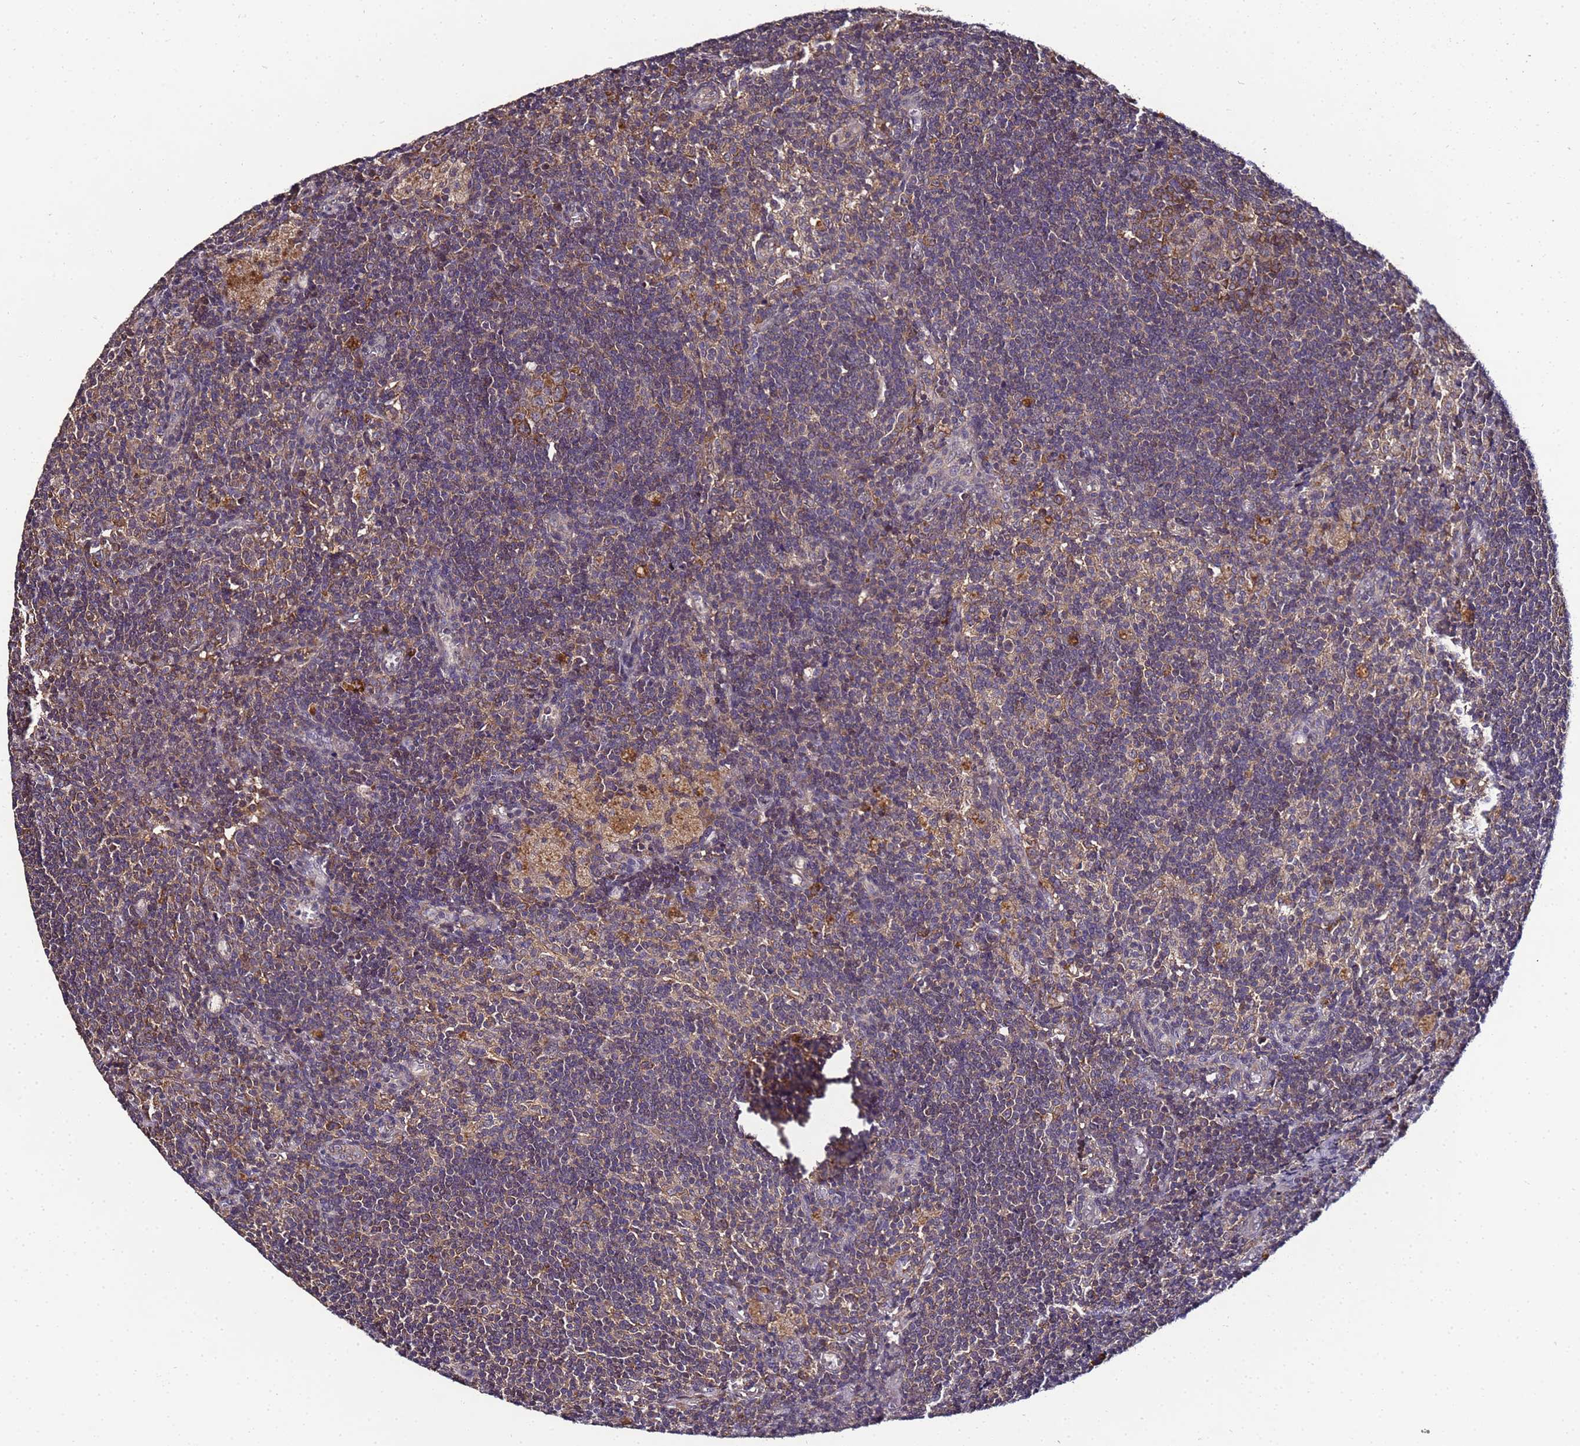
{"staining": {"intensity": "moderate", "quantity": ">75%", "location": "cytoplasmic/membranous"}, "tissue": "lymph node", "cell_type": "Germinal center cells", "image_type": "normal", "snomed": [{"axis": "morphology", "description": "Normal tissue, NOS"}, {"axis": "topography", "description": "Lymph node"}], "caption": "Immunohistochemical staining of unremarkable human lymph node demonstrates medium levels of moderate cytoplasmic/membranous positivity in about >75% of germinal center cells. (Brightfield microscopy of DAB IHC at high magnification).", "gene": "ANKRD17", "patient": {"sex": "male", "age": 69}}